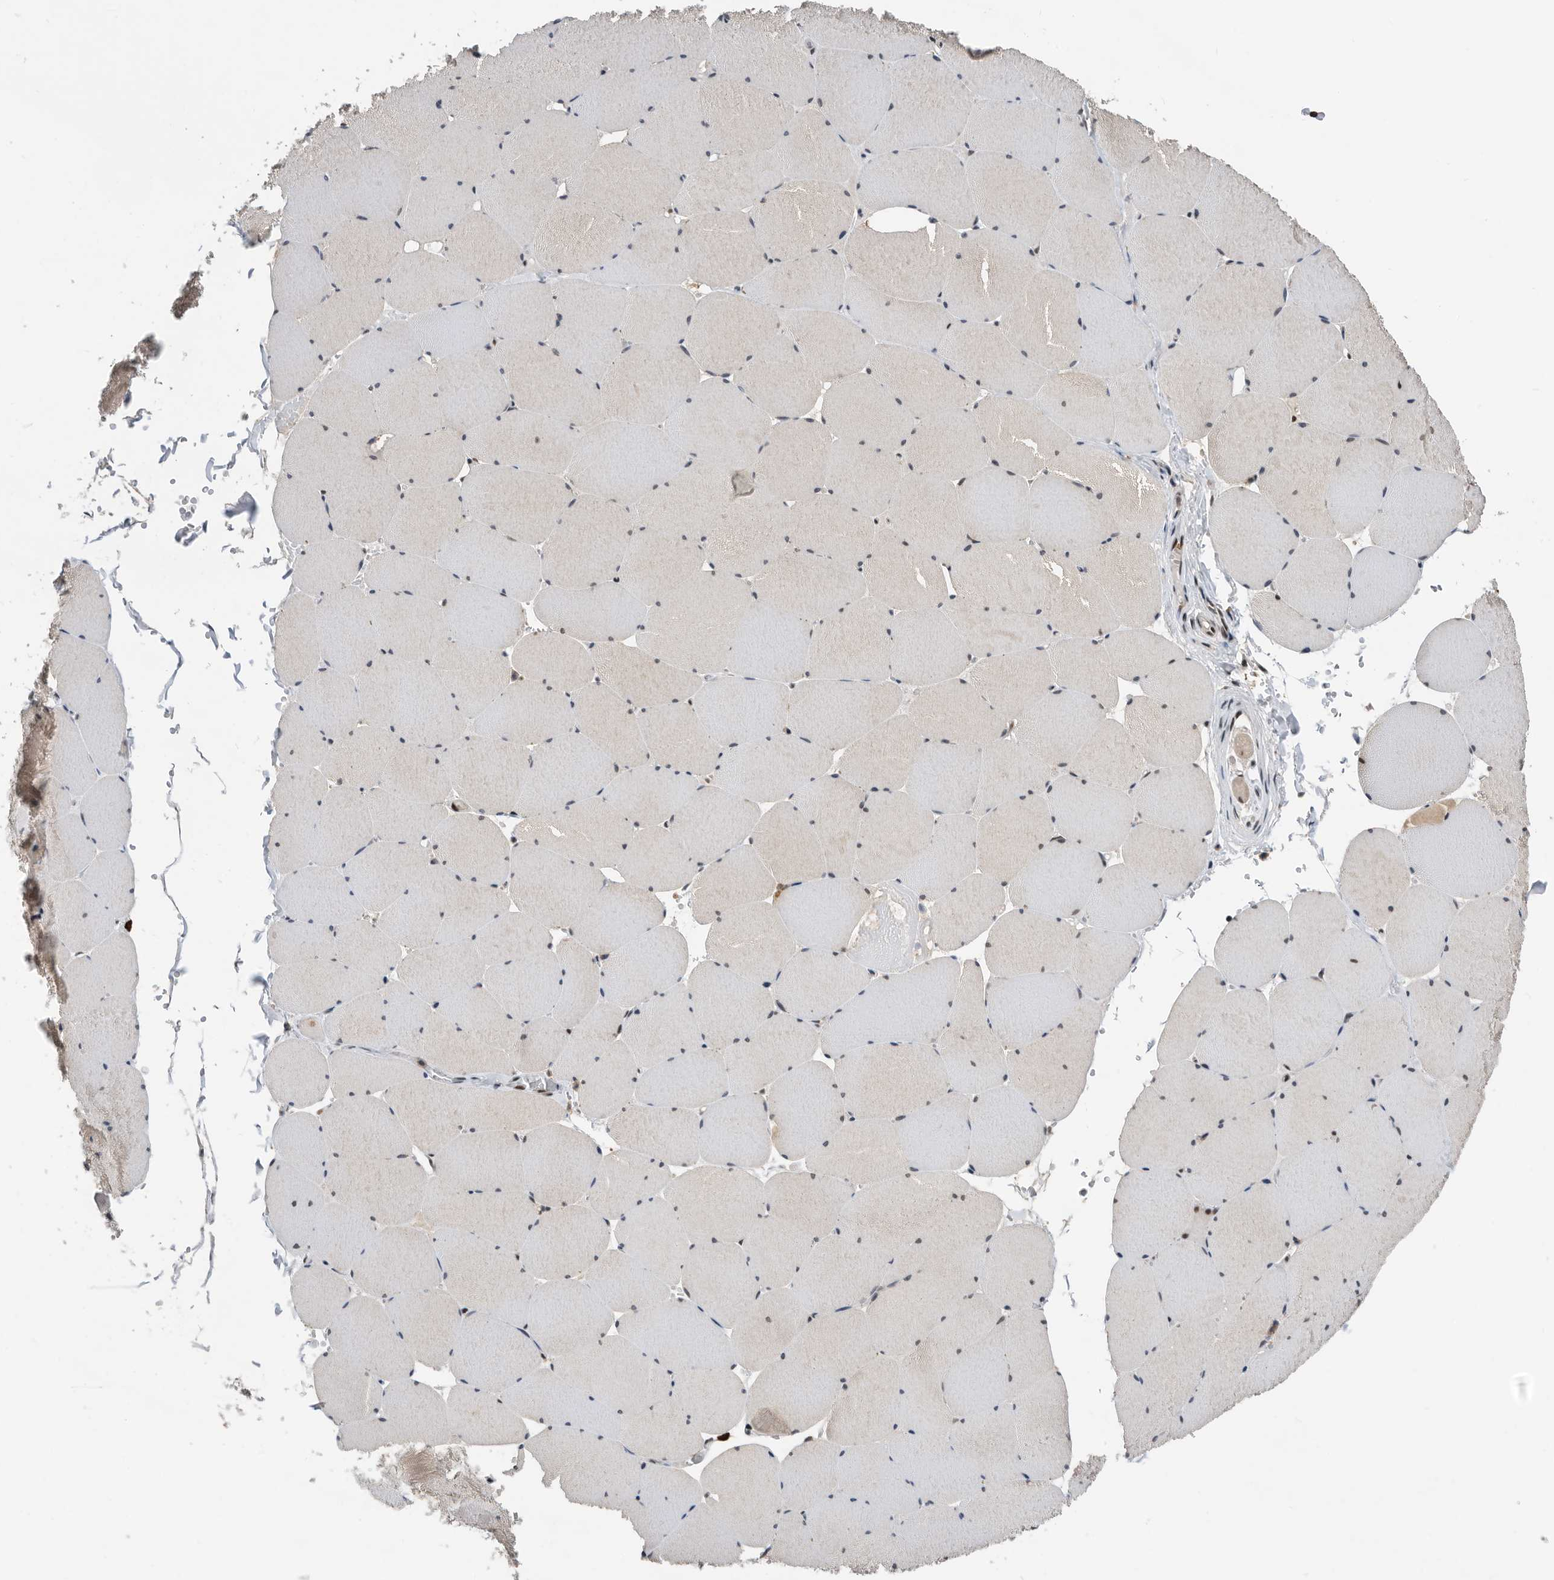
{"staining": {"intensity": "weak", "quantity": "25%-75%", "location": "cytoplasmic/membranous,nuclear"}, "tissue": "skeletal muscle", "cell_type": "Myocytes", "image_type": "normal", "snomed": [{"axis": "morphology", "description": "Normal tissue, NOS"}, {"axis": "topography", "description": "Skeletal muscle"}, {"axis": "topography", "description": "Head-Neck"}], "caption": "Skeletal muscle was stained to show a protein in brown. There is low levels of weak cytoplasmic/membranous,nuclear staining in approximately 25%-75% of myocytes. (DAB IHC with brightfield microscopy, high magnification).", "gene": "ZNF260", "patient": {"sex": "male", "age": 66}}